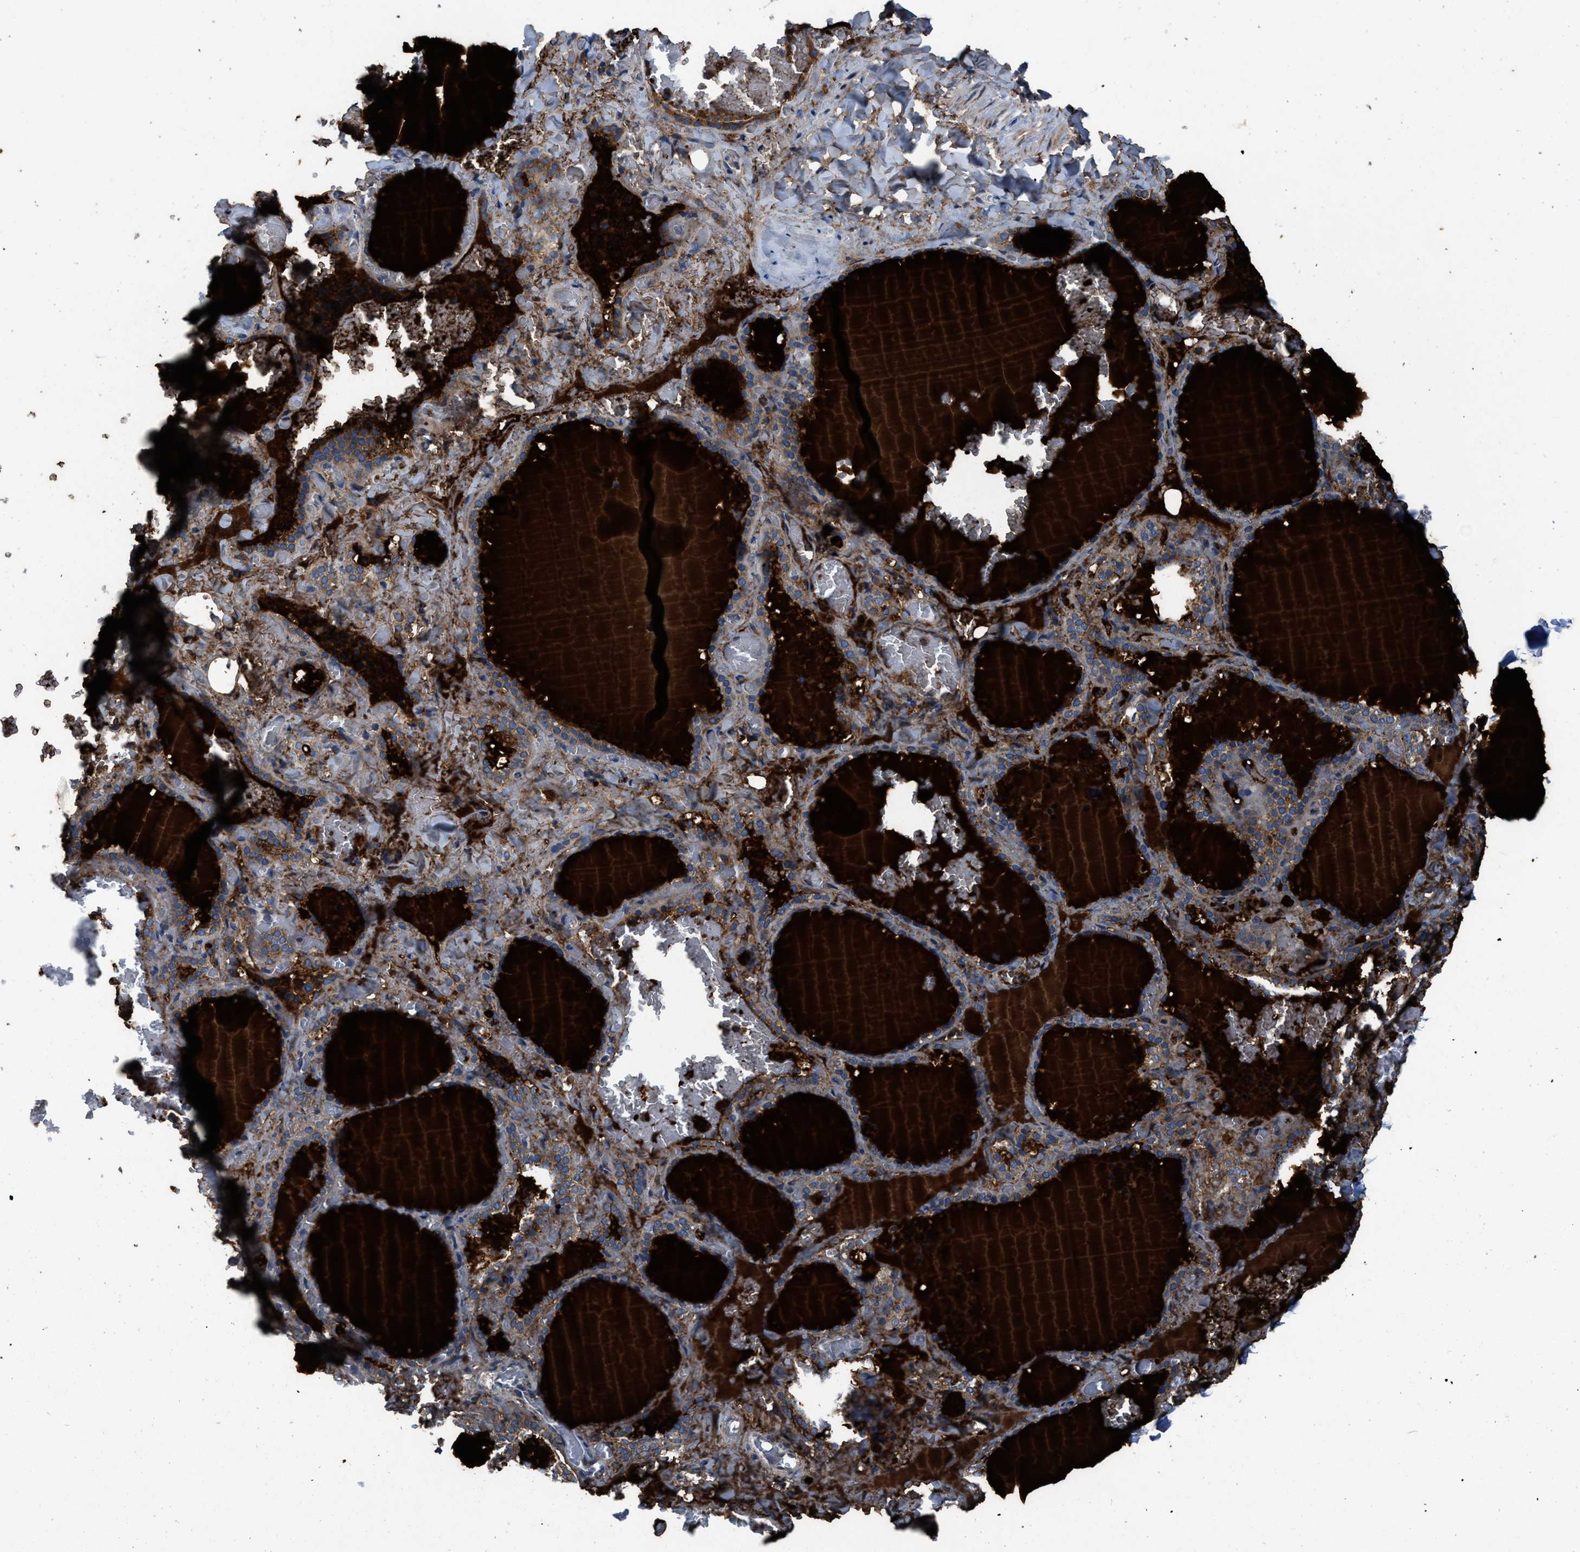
{"staining": {"intensity": "moderate", "quantity": ">75%", "location": "cytoplasmic/membranous"}, "tissue": "thyroid gland", "cell_type": "Glandular cells", "image_type": "normal", "snomed": [{"axis": "morphology", "description": "Normal tissue, NOS"}, {"axis": "topography", "description": "Thyroid gland"}], "caption": "High-power microscopy captured an immunohistochemistry photomicrograph of benign thyroid gland, revealing moderate cytoplasmic/membranous expression in approximately >75% of glandular cells. Using DAB (brown) and hematoxylin (blue) stains, captured at high magnification using brightfield microscopy.", "gene": "PDP1", "patient": {"sex": "female", "age": 22}}